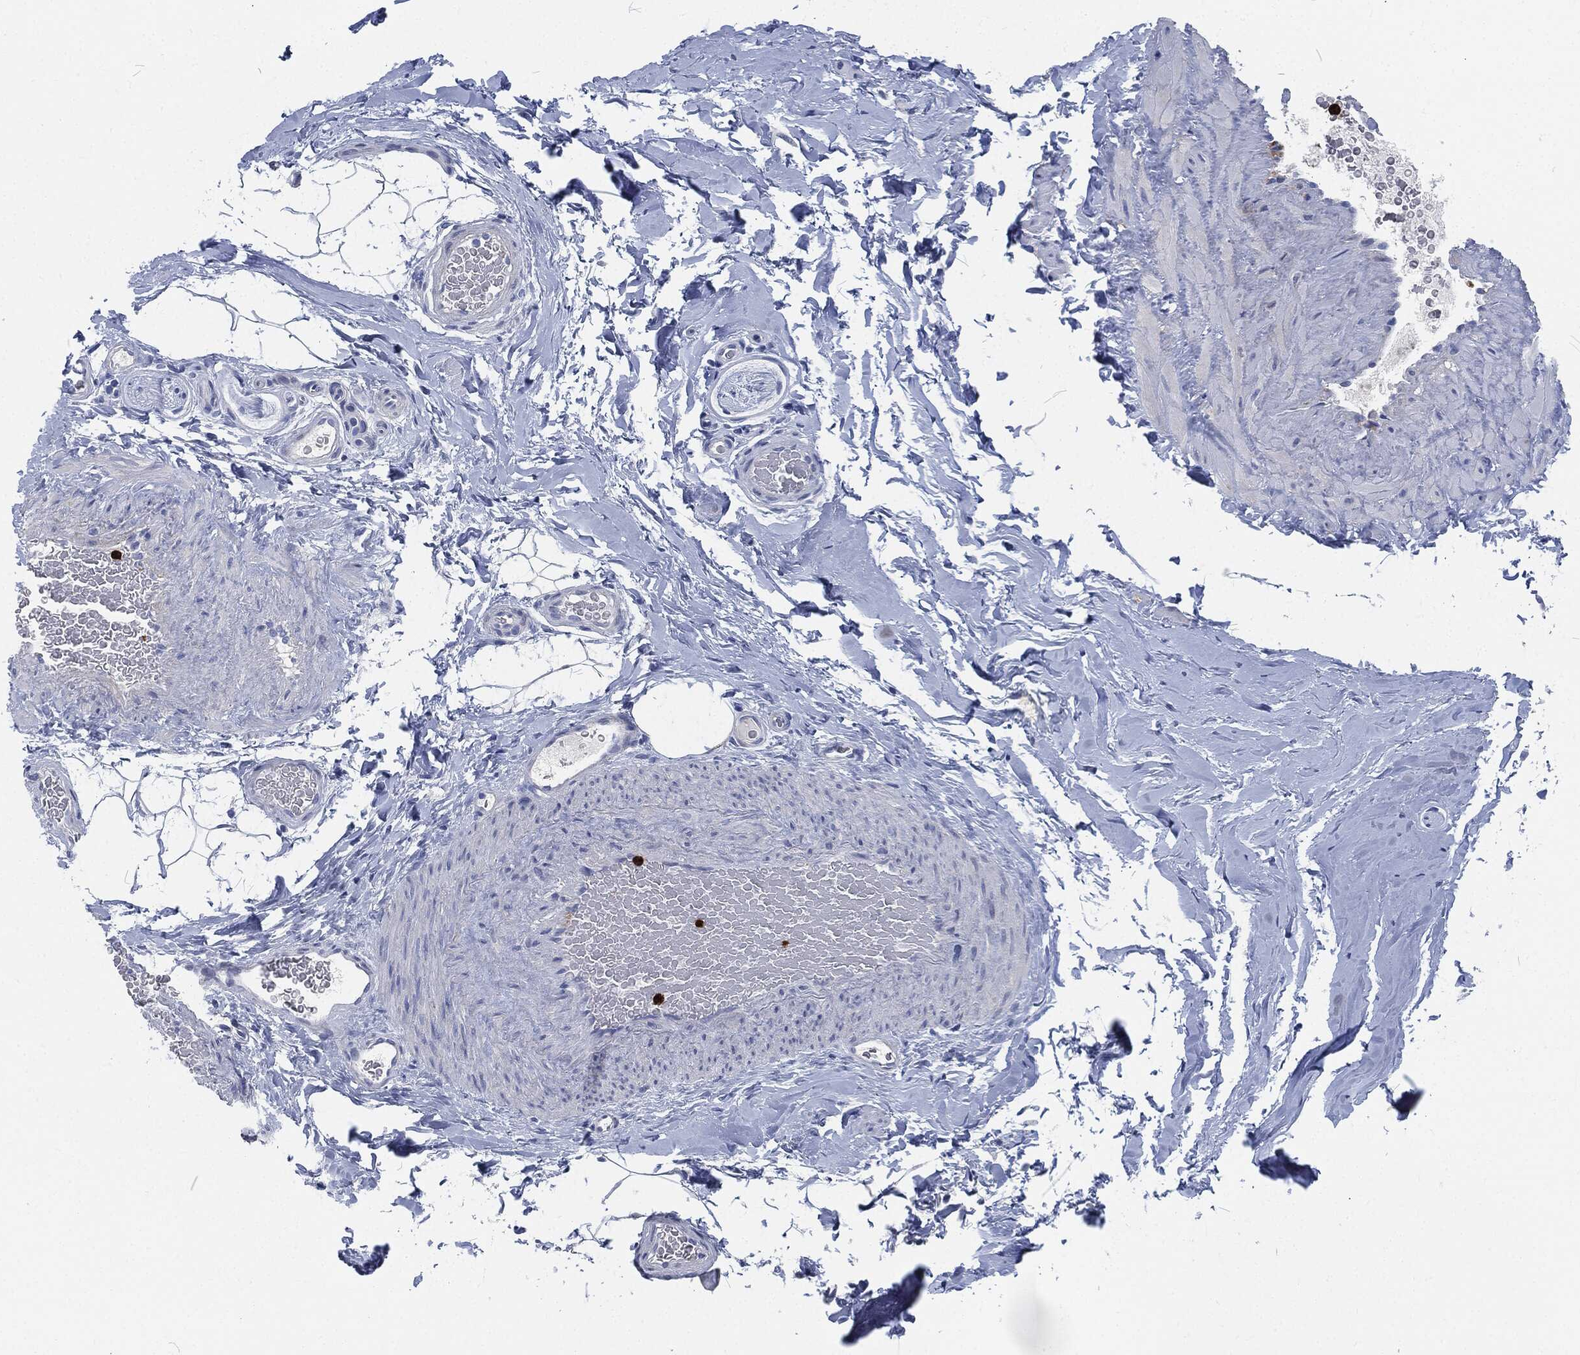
{"staining": {"intensity": "negative", "quantity": "none", "location": "none"}, "tissue": "adipose tissue", "cell_type": "Adipocytes", "image_type": "normal", "snomed": [{"axis": "morphology", "description": "Normal tissue, NOS"}, {"axis": "topography", "description": "Soft tissue"}, {"axis": "topography", "description": "Vascular tissue"}], "caption": "An image of adipose tissue stained for a protein displays no brown staining in adipocytes. The staining is performed using DAB (3,3'-diaminobenzidine) brown chromogen with nuclei counter-stained in using hematoxylin.", "gene": "MPO", "patient": {"sex": "male", "age": 41}}